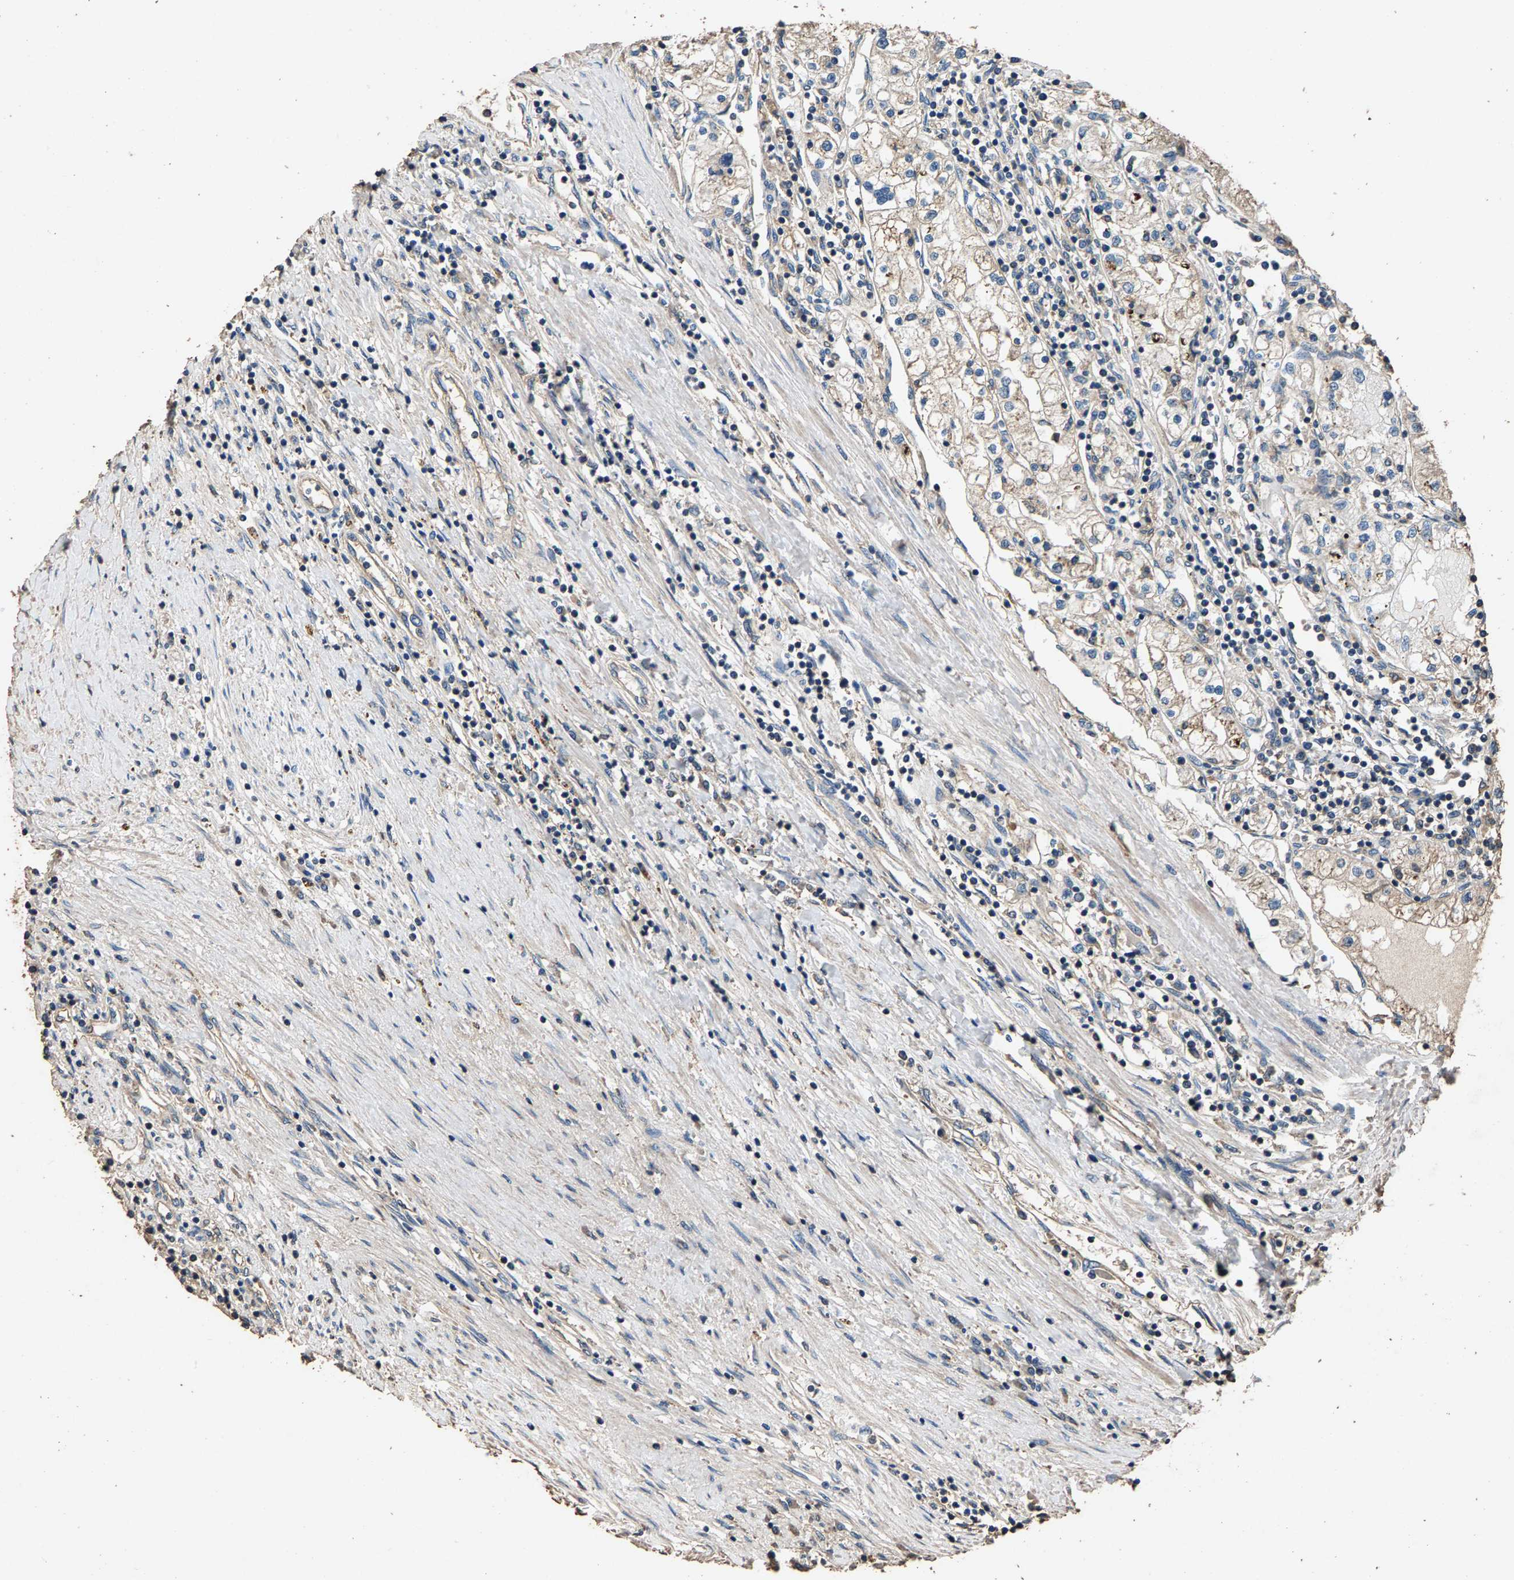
{"staining": {"intensity": "weak", "quantity": "<25%", "location": "cytoplasmic/membranous"}, "tissue": "renal cancer", "cell_type": "Tumor cells", "image_type": "cancer", "snomed": [{"axis": "morphology", "description": "Adenocarcinoma, NOS"}, {"axis": "topography", "description": "Kidney"}], "caption": "DAB (3,3'-diaminobenzidine) immunohistochemical staining of adenocarcinoma (renal) reveals no significant expression in tumor cells.", "gene": "MRPL27", "patient": {"sex": "male", "age": 68}}